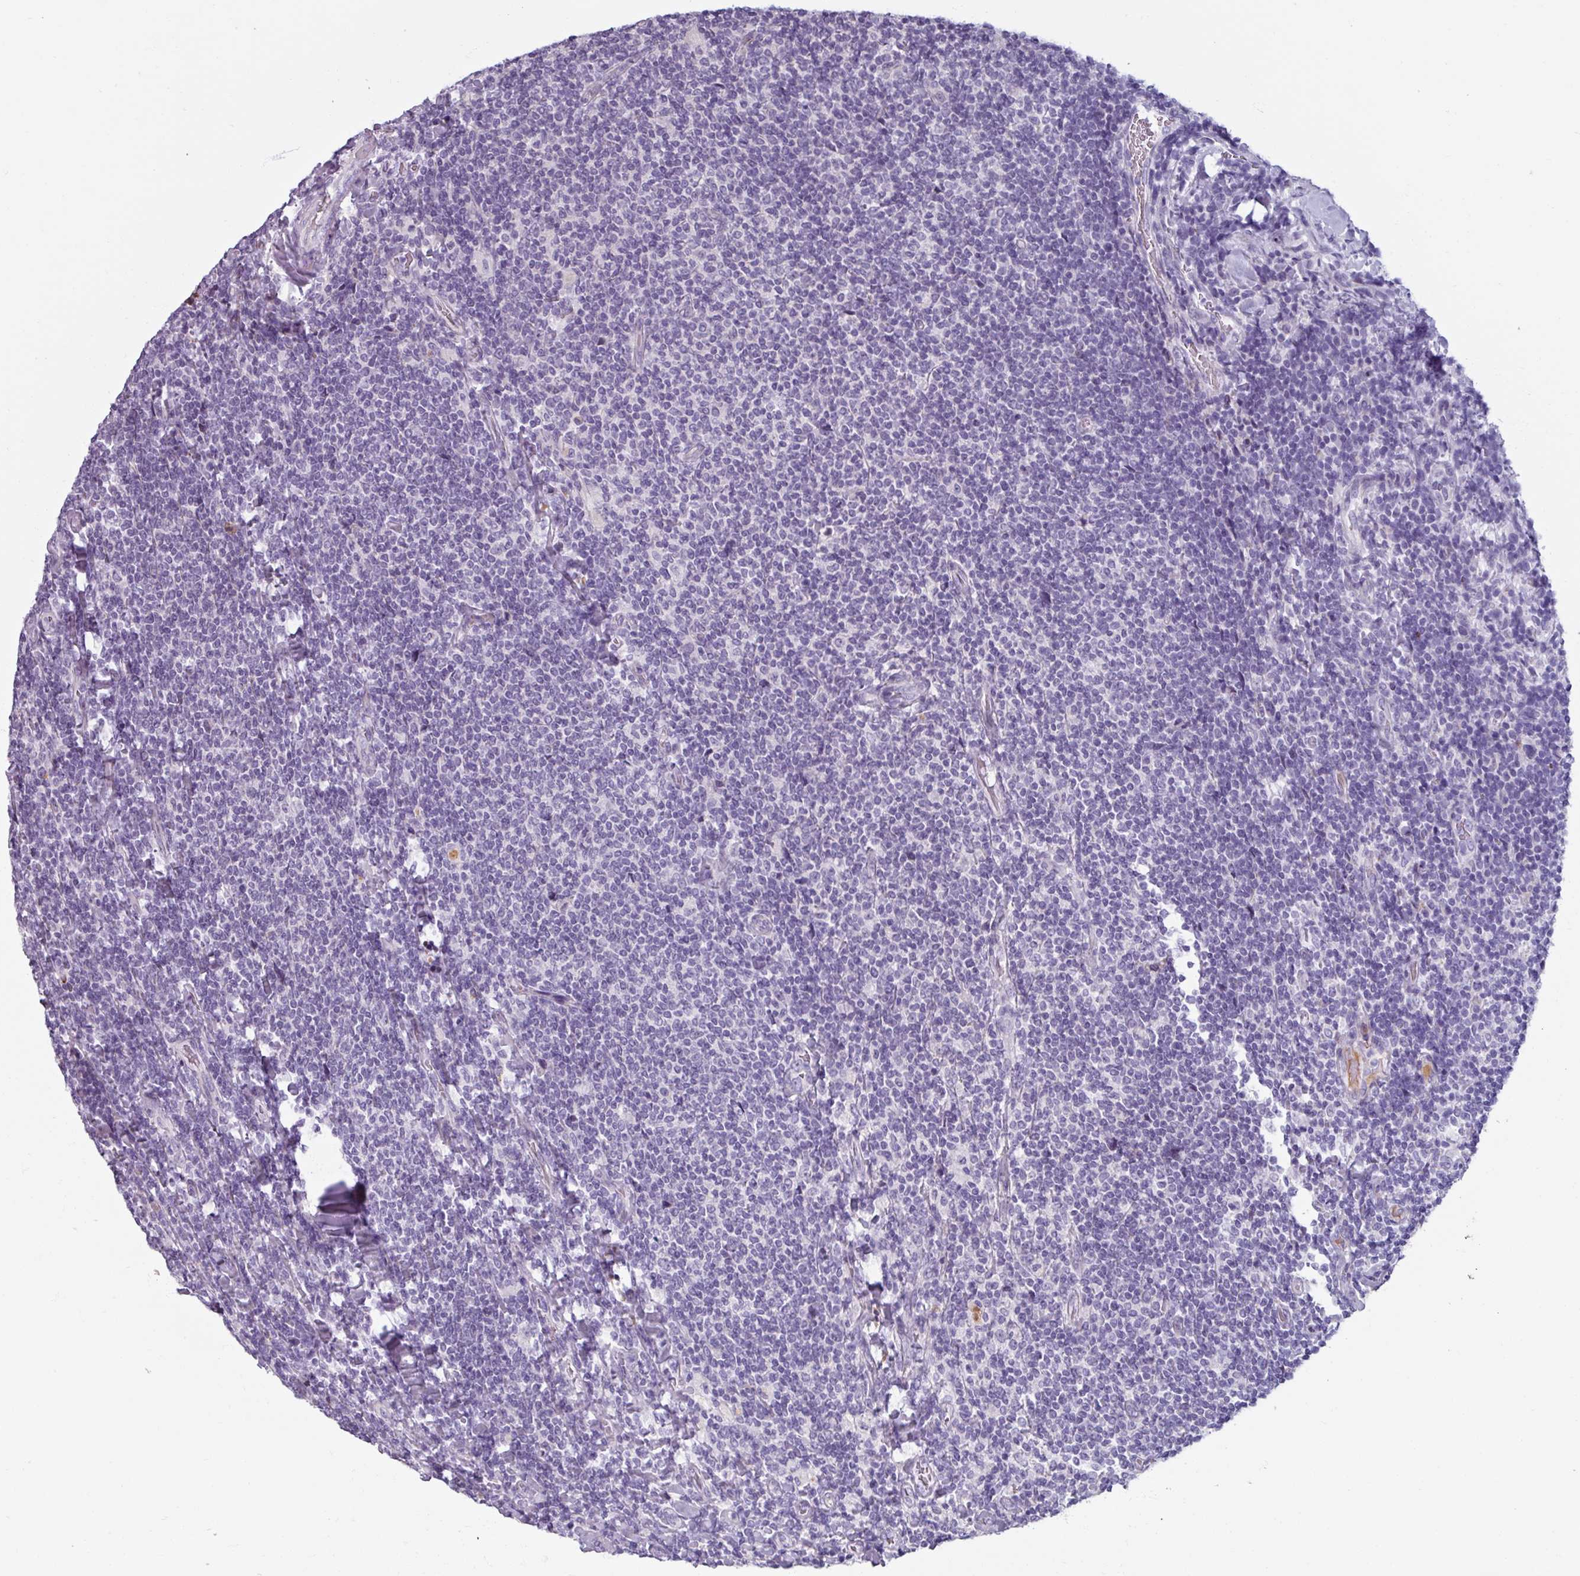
{"staining": {"intensity": "negative", "quantity": "none", "location": "none"}, "tissue": "lymphoma", "cell_type": "Tumor cells", "image_type": "cancer", "snomed": [{"axis": "morphology", "description": "Malignant lymphoma, non-Hodgkin's type, Low grade"}, {"axis": "topography", "description": "Lymph node"}], "caption": "Immunohistochemistry (IHC) of human lymphoma shows no positivity in tumor cells.", "gene": "SPESP1", "patient": {"sex": "male", "age": 52}}